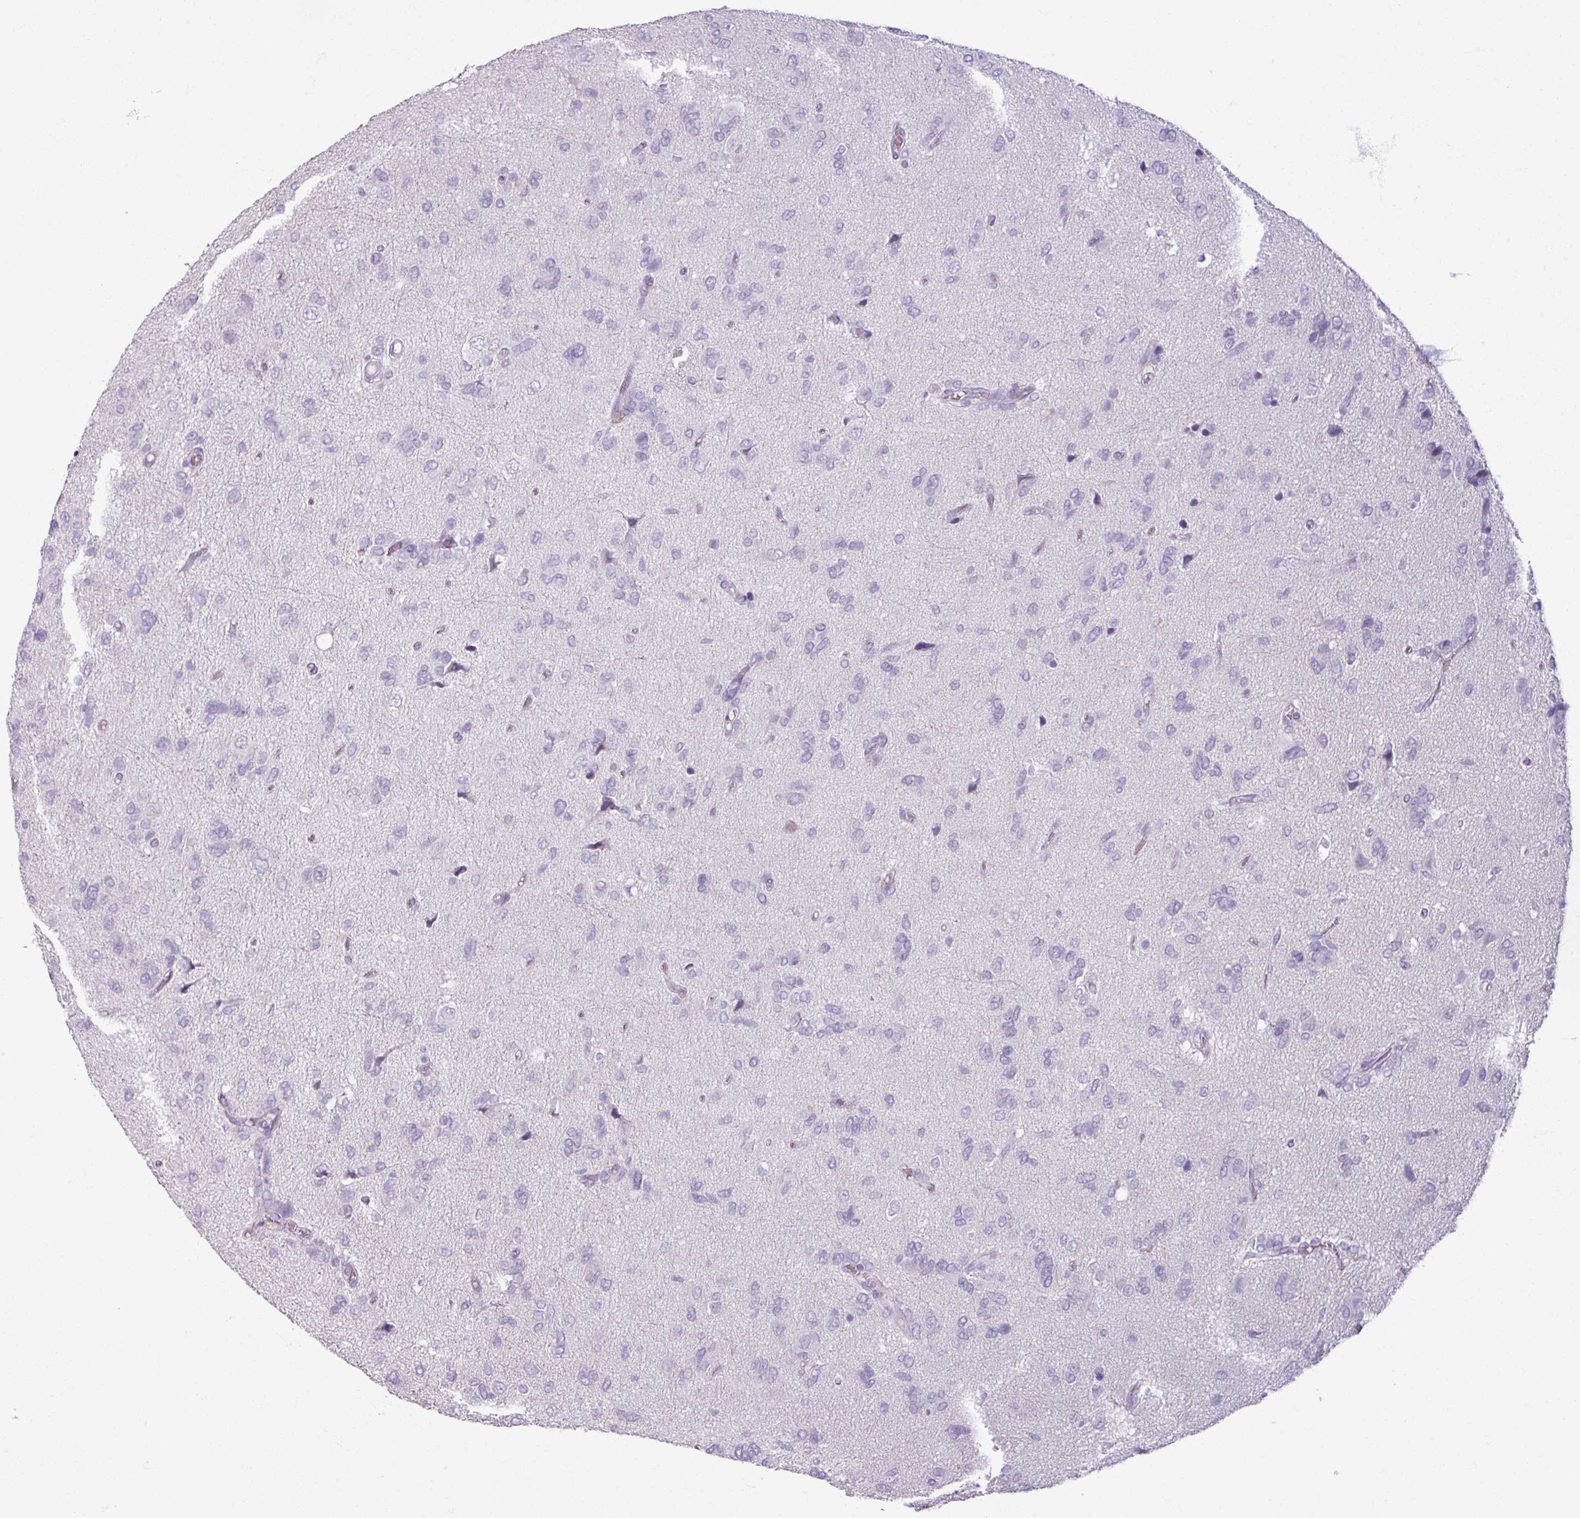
{"staining": {"intensity": "negative", "quantity": "none", "location": "none"}, "tissue": "glioma", "cell_type": "Tumor cells", "image_type": "cancer", "snomed": [{"axis": "morphology", "description": "Glioma, malignant, High grade"}, {"axis": "topography", "description": "Brain"}], "caption": "DAB (3,3'-diaminobenzidine) immunohistochemical staining of malignant glioma (high-grade) demonstrates no significant positivity in tumor cells.", "gene": "ARG1", "patient": {"sex": "female", "age": 59}}